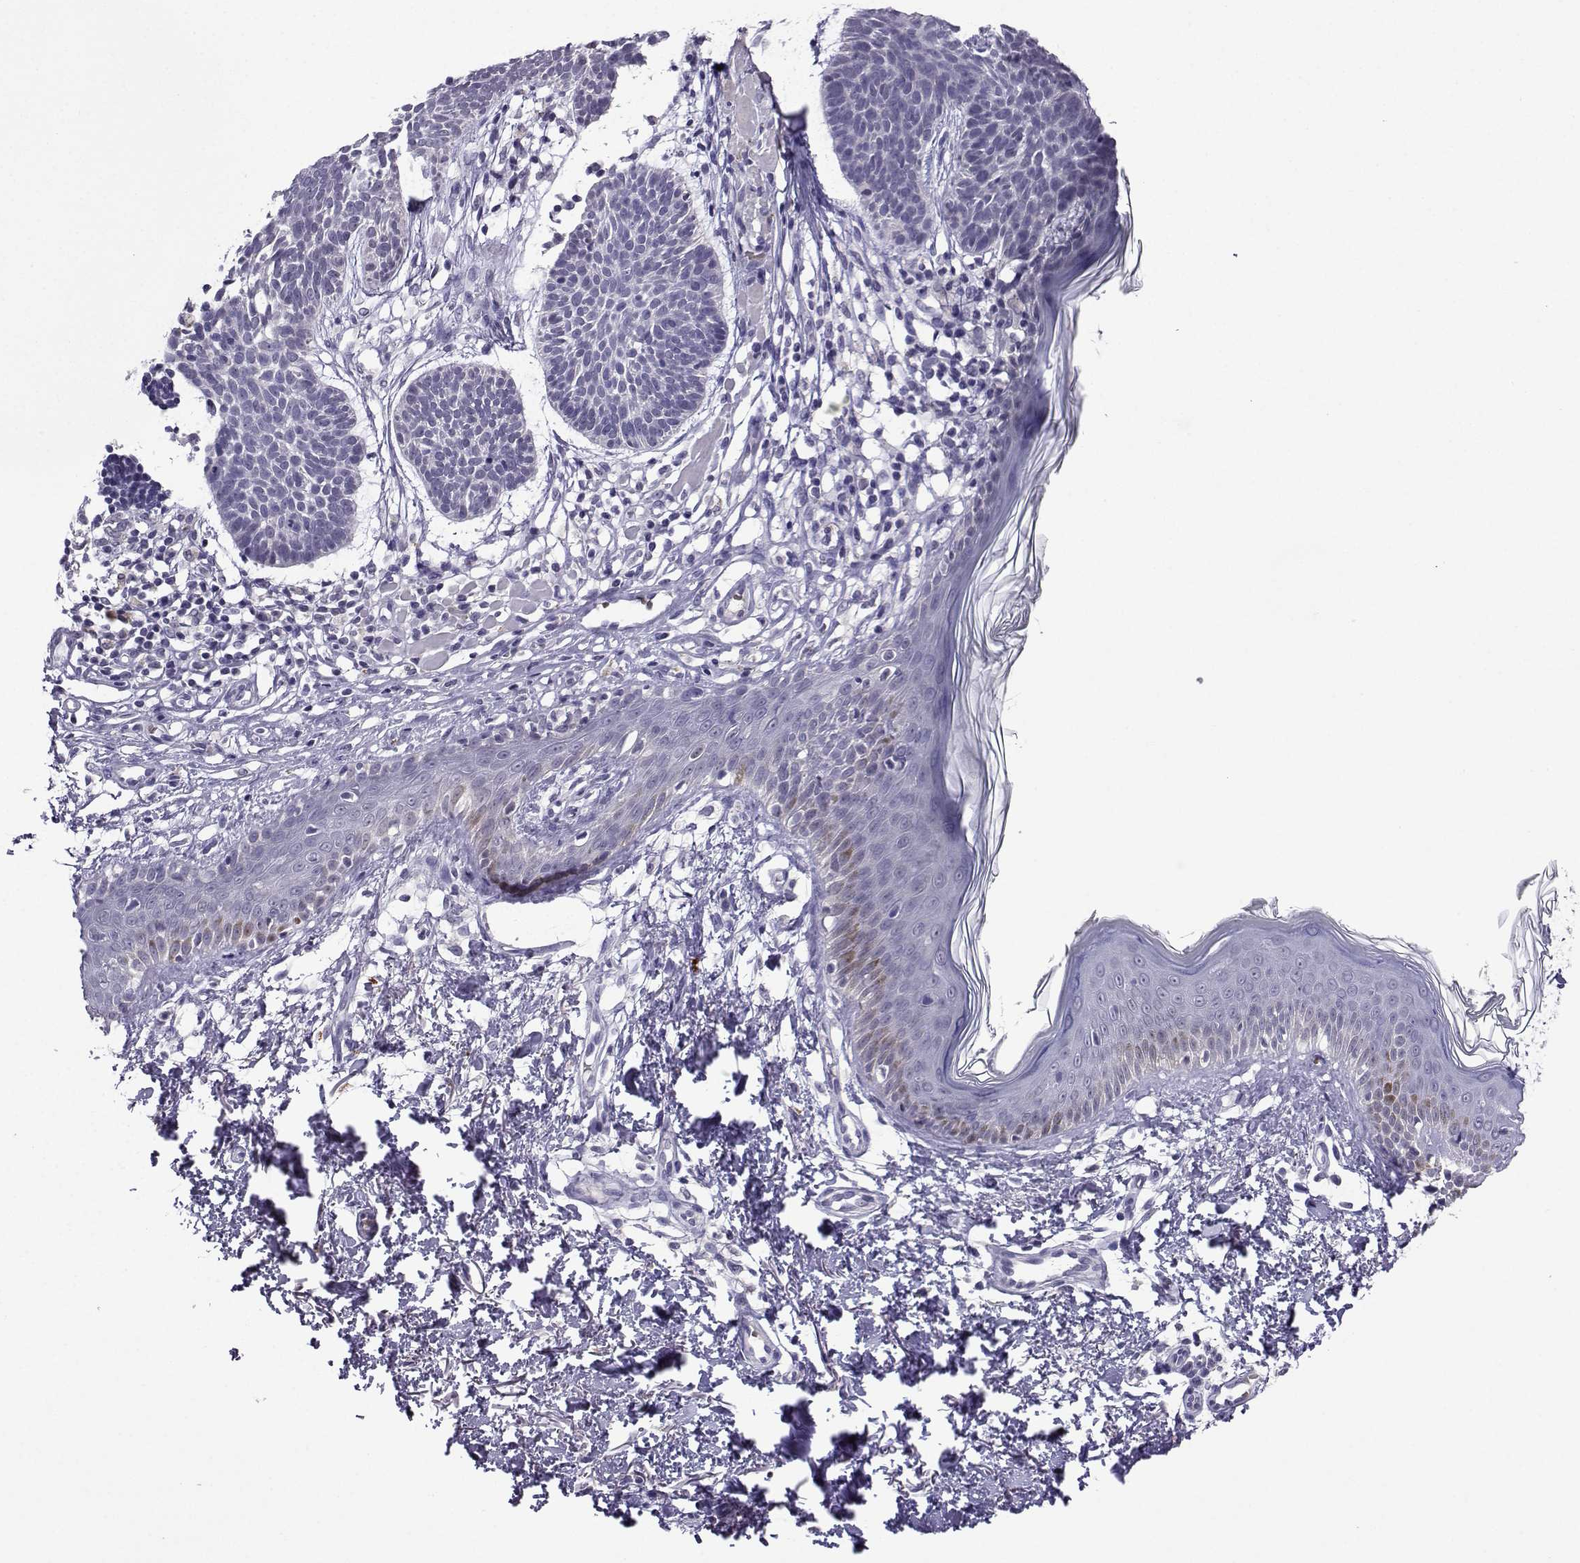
{"staining": {"intensity": "negative", "quantity": "none", "location": "none"}, "tissue": "skin cancer", "cell_type": "Tumor cells", "image_type": "cancer", "snomed": [{"axis": "morphology", "description": "Basal cell carcinoma"}, {"axis": "topography", "description": "Skin"}], "caption": "A micrograph of skin cancer stained for a protein reveals no brown staining in tumor cells.", "gene": "LRFN2", "patient": {"sex": "male", "age": 85}}